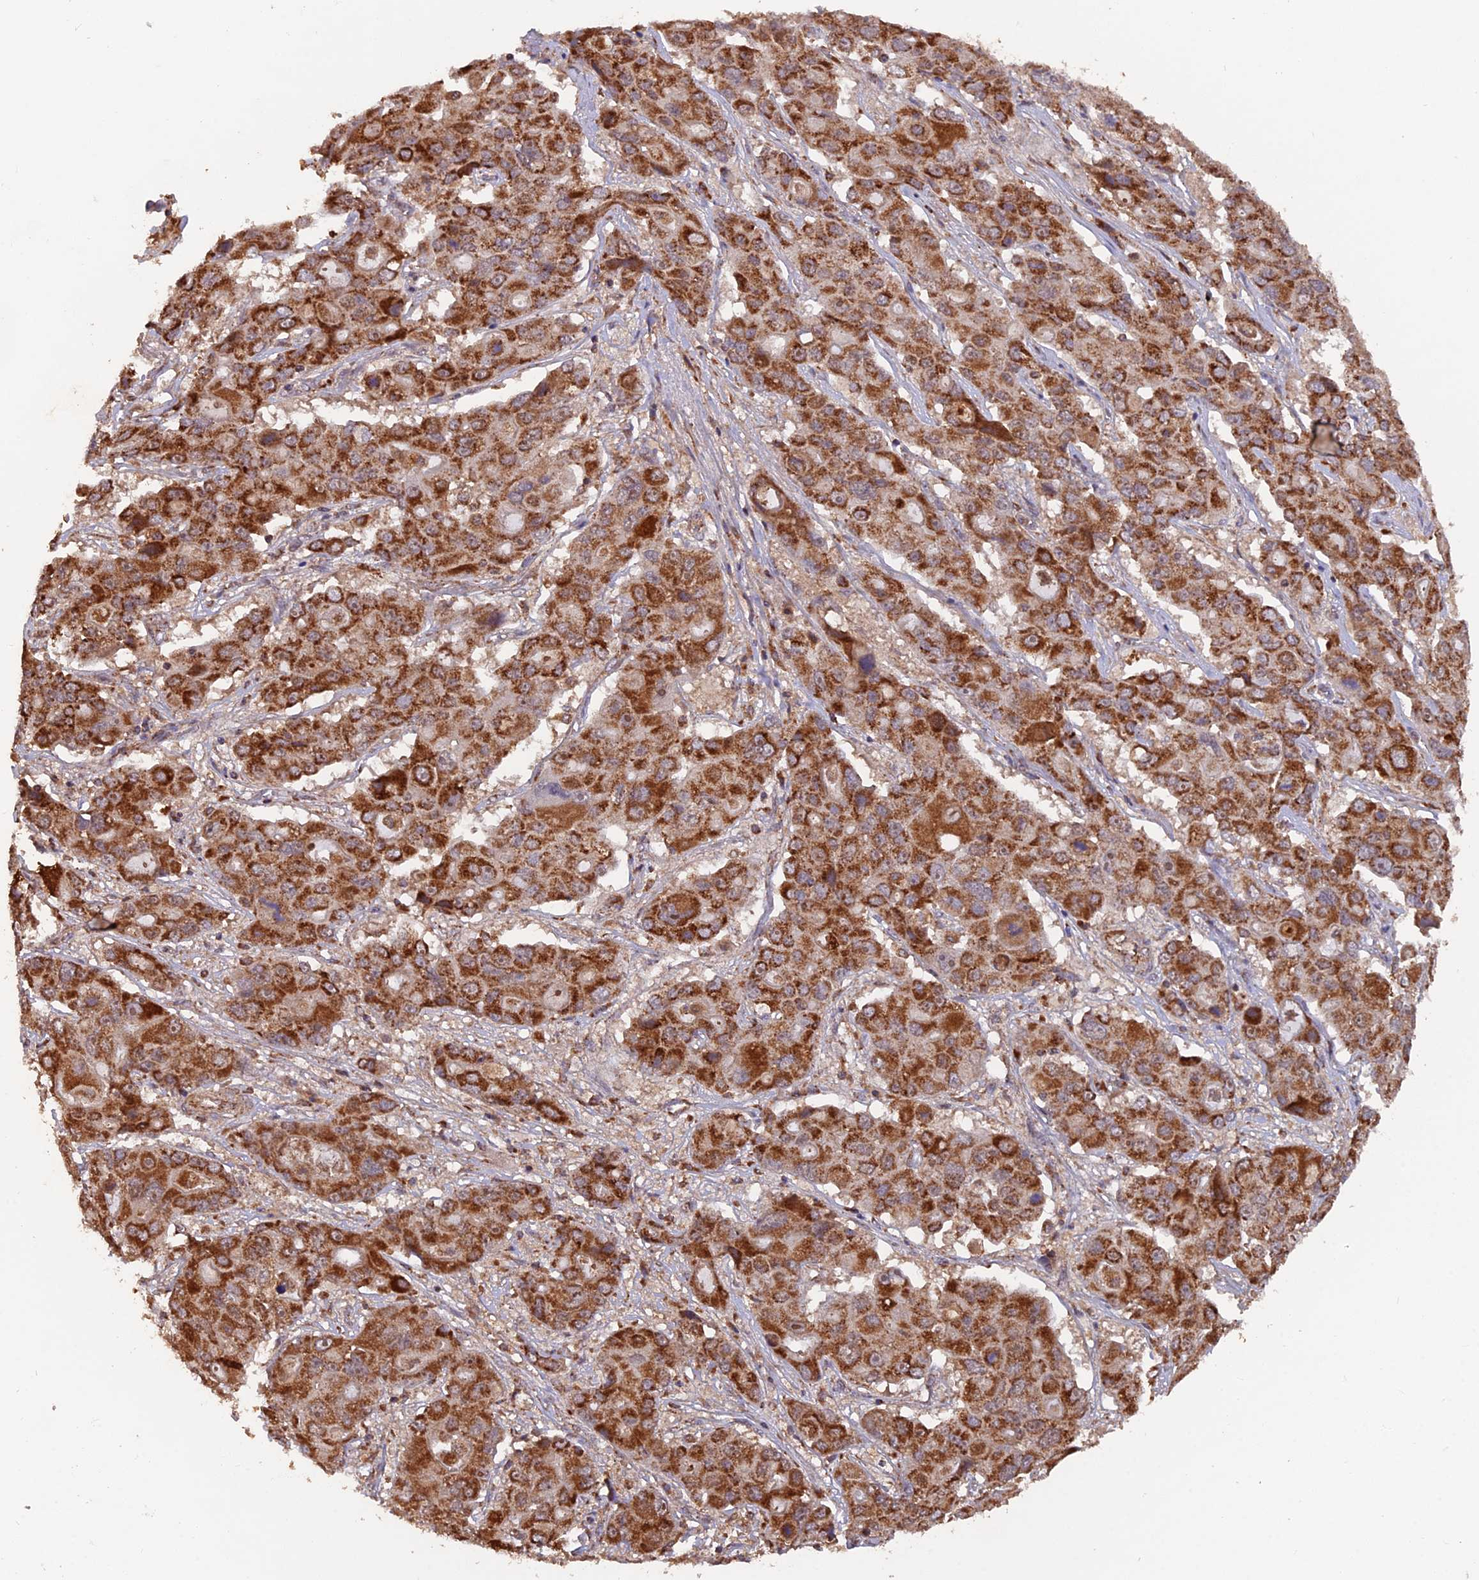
{"staining": {"intensity": "strong", "quantity": ">75%", "location": "cytoplasmic/membranous"}, "tissue": "liver cancer", "cell_type": "Tumor cells", "image_type": "cancer", "snomed": [{"axis": "morphology", "description": "Cholangiocarcinoma"}, {"axis": "topography", "description": "Liver"}], "caption": "Immunohistochemical staining of human liver cancer (cholangiocarcinoma) exhibits high levels of strong cytoplasmic/membranous protein positivity in about >75% of tumor cells.", "gene": "IFT22", "patient": {"sex": "male", "age": 67}}